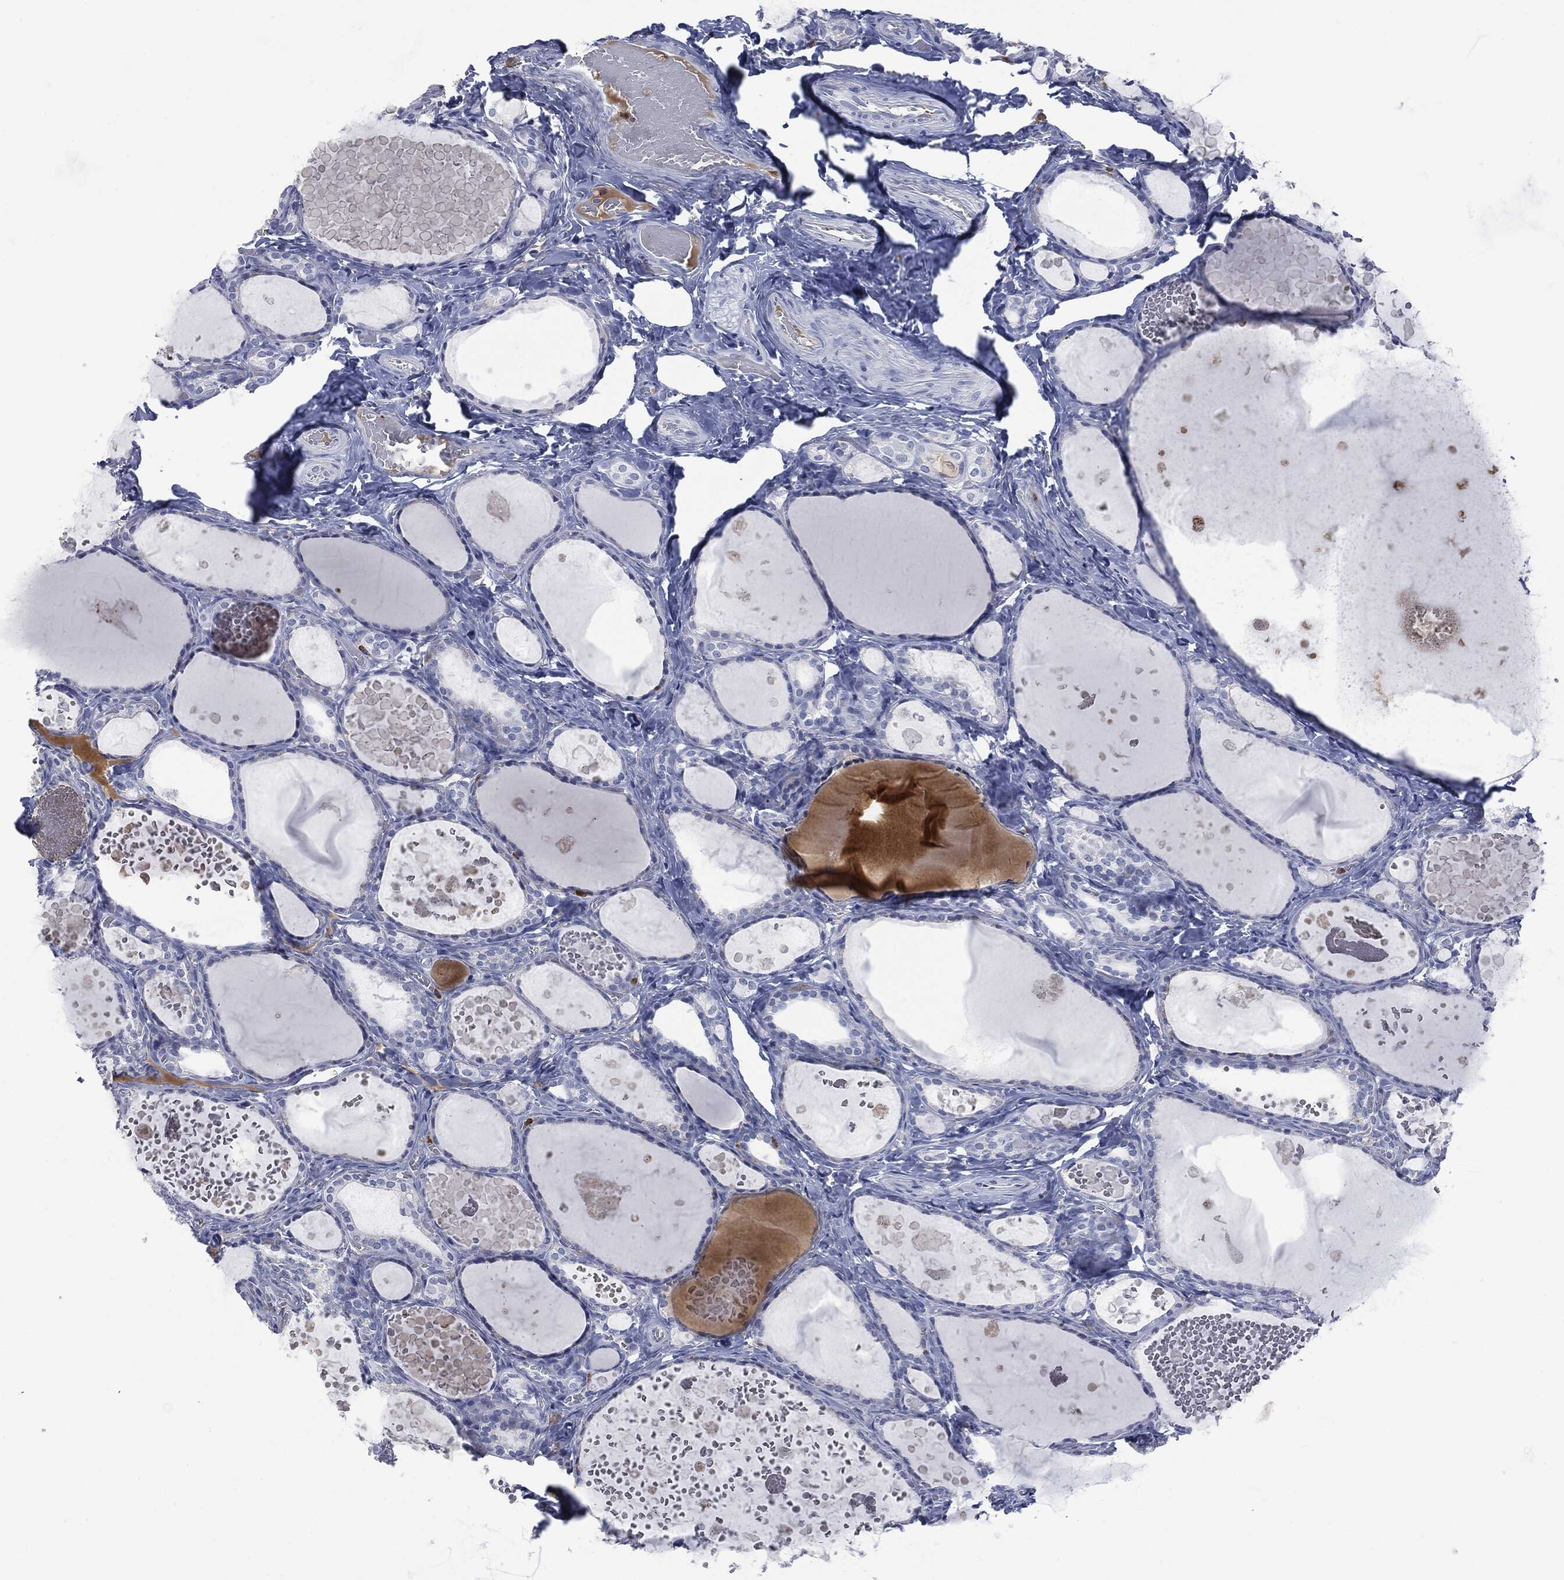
{"staining": {"intensity": "negative", "quantity": "none", "location": "none"}, "tissue": "thyroid gland", "cell_type": "Glandular cells", "image_type": "normal", "snomed": [{"axis": "morphology", "description": "Normal tissue, NOS"}, {"axis": "topography", "description": "Thyroid gland"}], "caption": "This is a photomicrograph of immunohistochemistry (IHC) staining of unremarkable thyroid gland, which shows no staining in glandular cells. (DAB (3,3'-diaminobenzidine) immunohistochemistry with hematoxylin counter stain).", "gene": "BTK", "patient": {"sex": "female", "age": 56}}